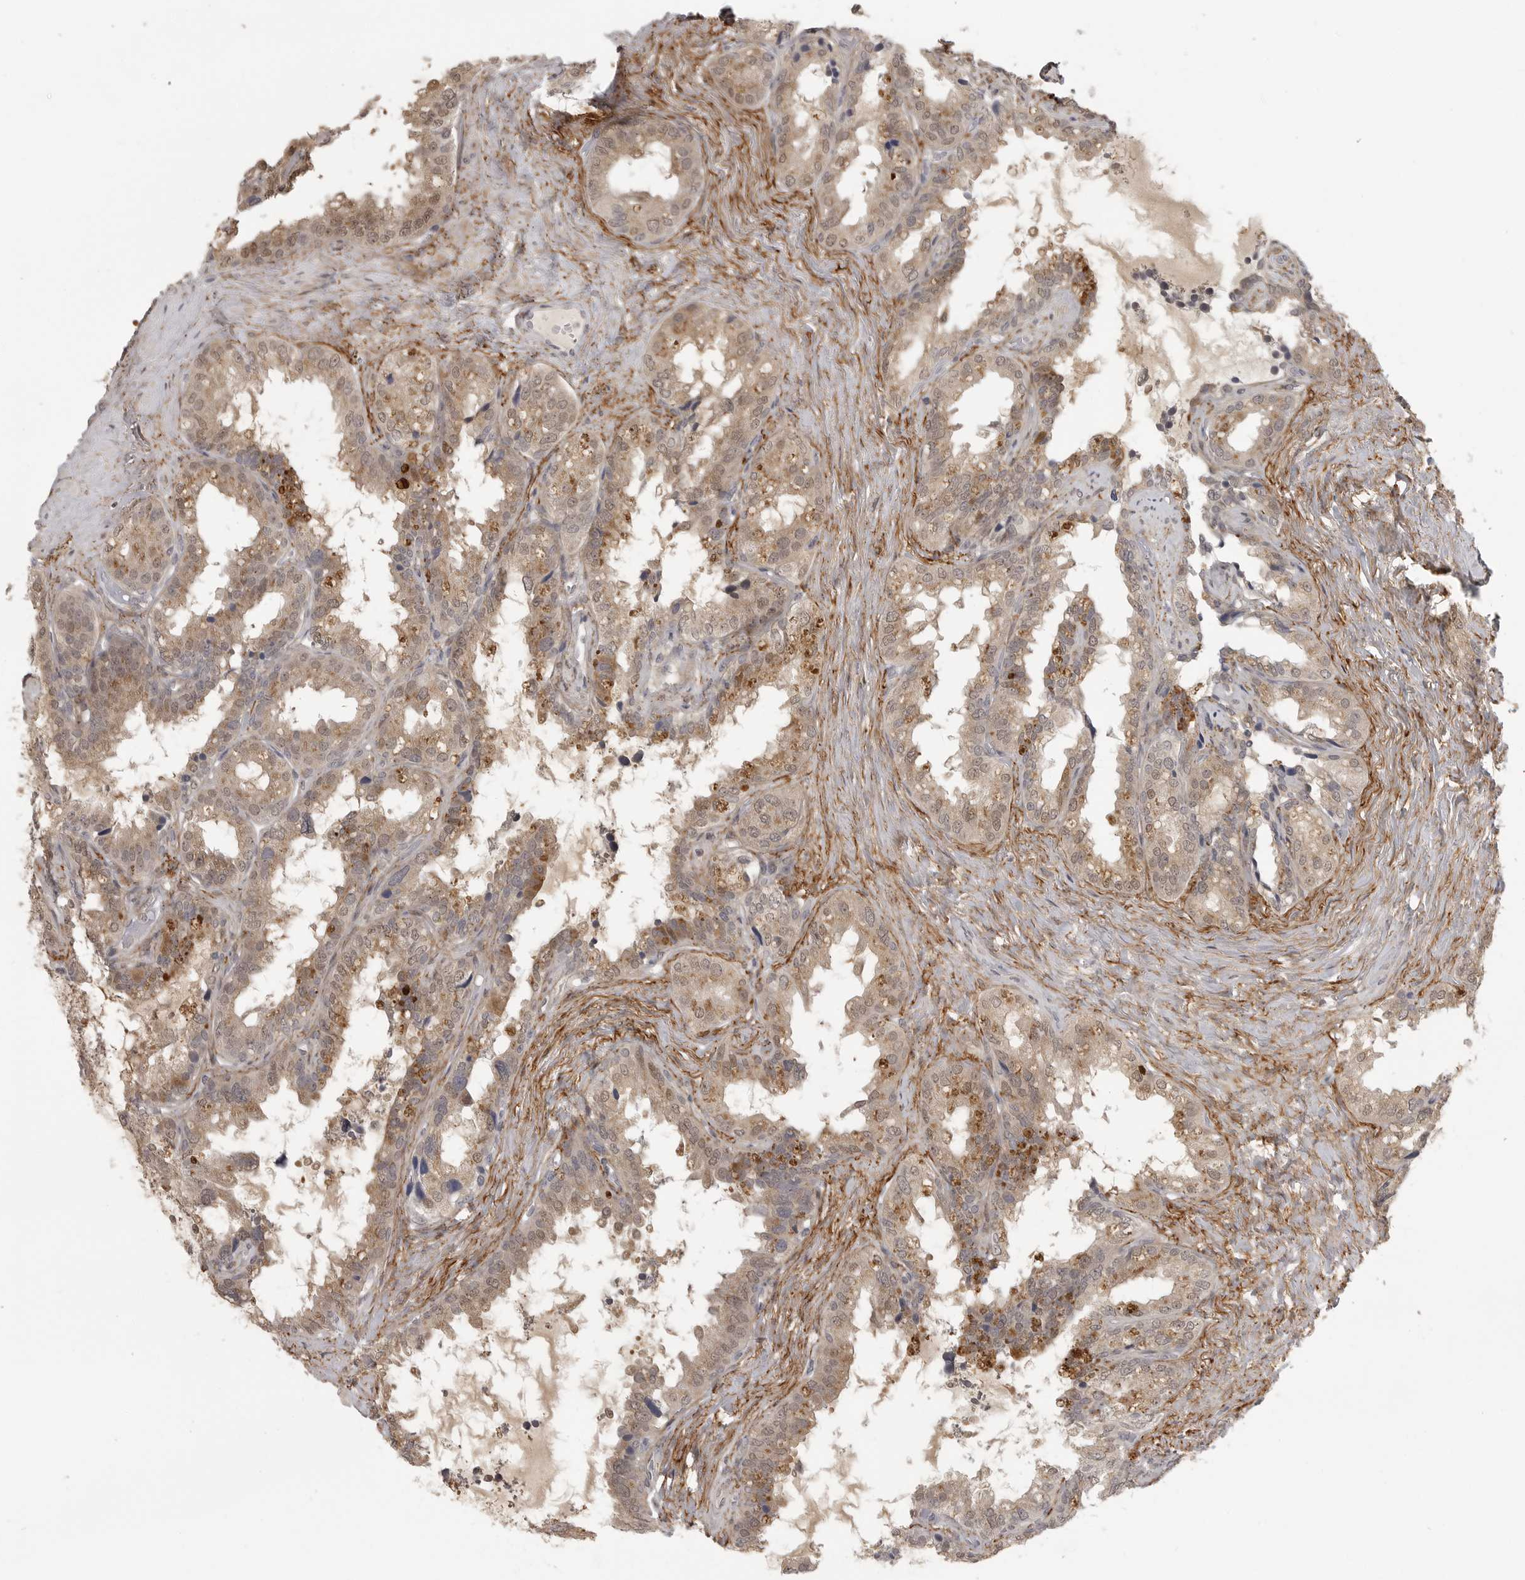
{"staining": {"intensity": "weak", "quantity": ">75%", "location": "cytoplasmic/membranous,nuclear"}, "tissue": "seminal vesicle", "cell_type": "Glandular cells", "image_type": "normal", "snomed": [{"axis": "morphology", "description": "Normal tissue, NOS"}, {"axis": "topography", "description": "Seminal veicle"}], "caption": "The photomicrograph demonstrates immunohistochemical staining of unremarkable seminal vesicle. There is weak cytoplasmic/membranous,nuclear staining is seen in approximately >75% of glandular cells. Ihc stains the protein of interest in brown and the nuclei are stained blue.", "gene": "UROD", "patient": {"sex": "male", "age": 80}}